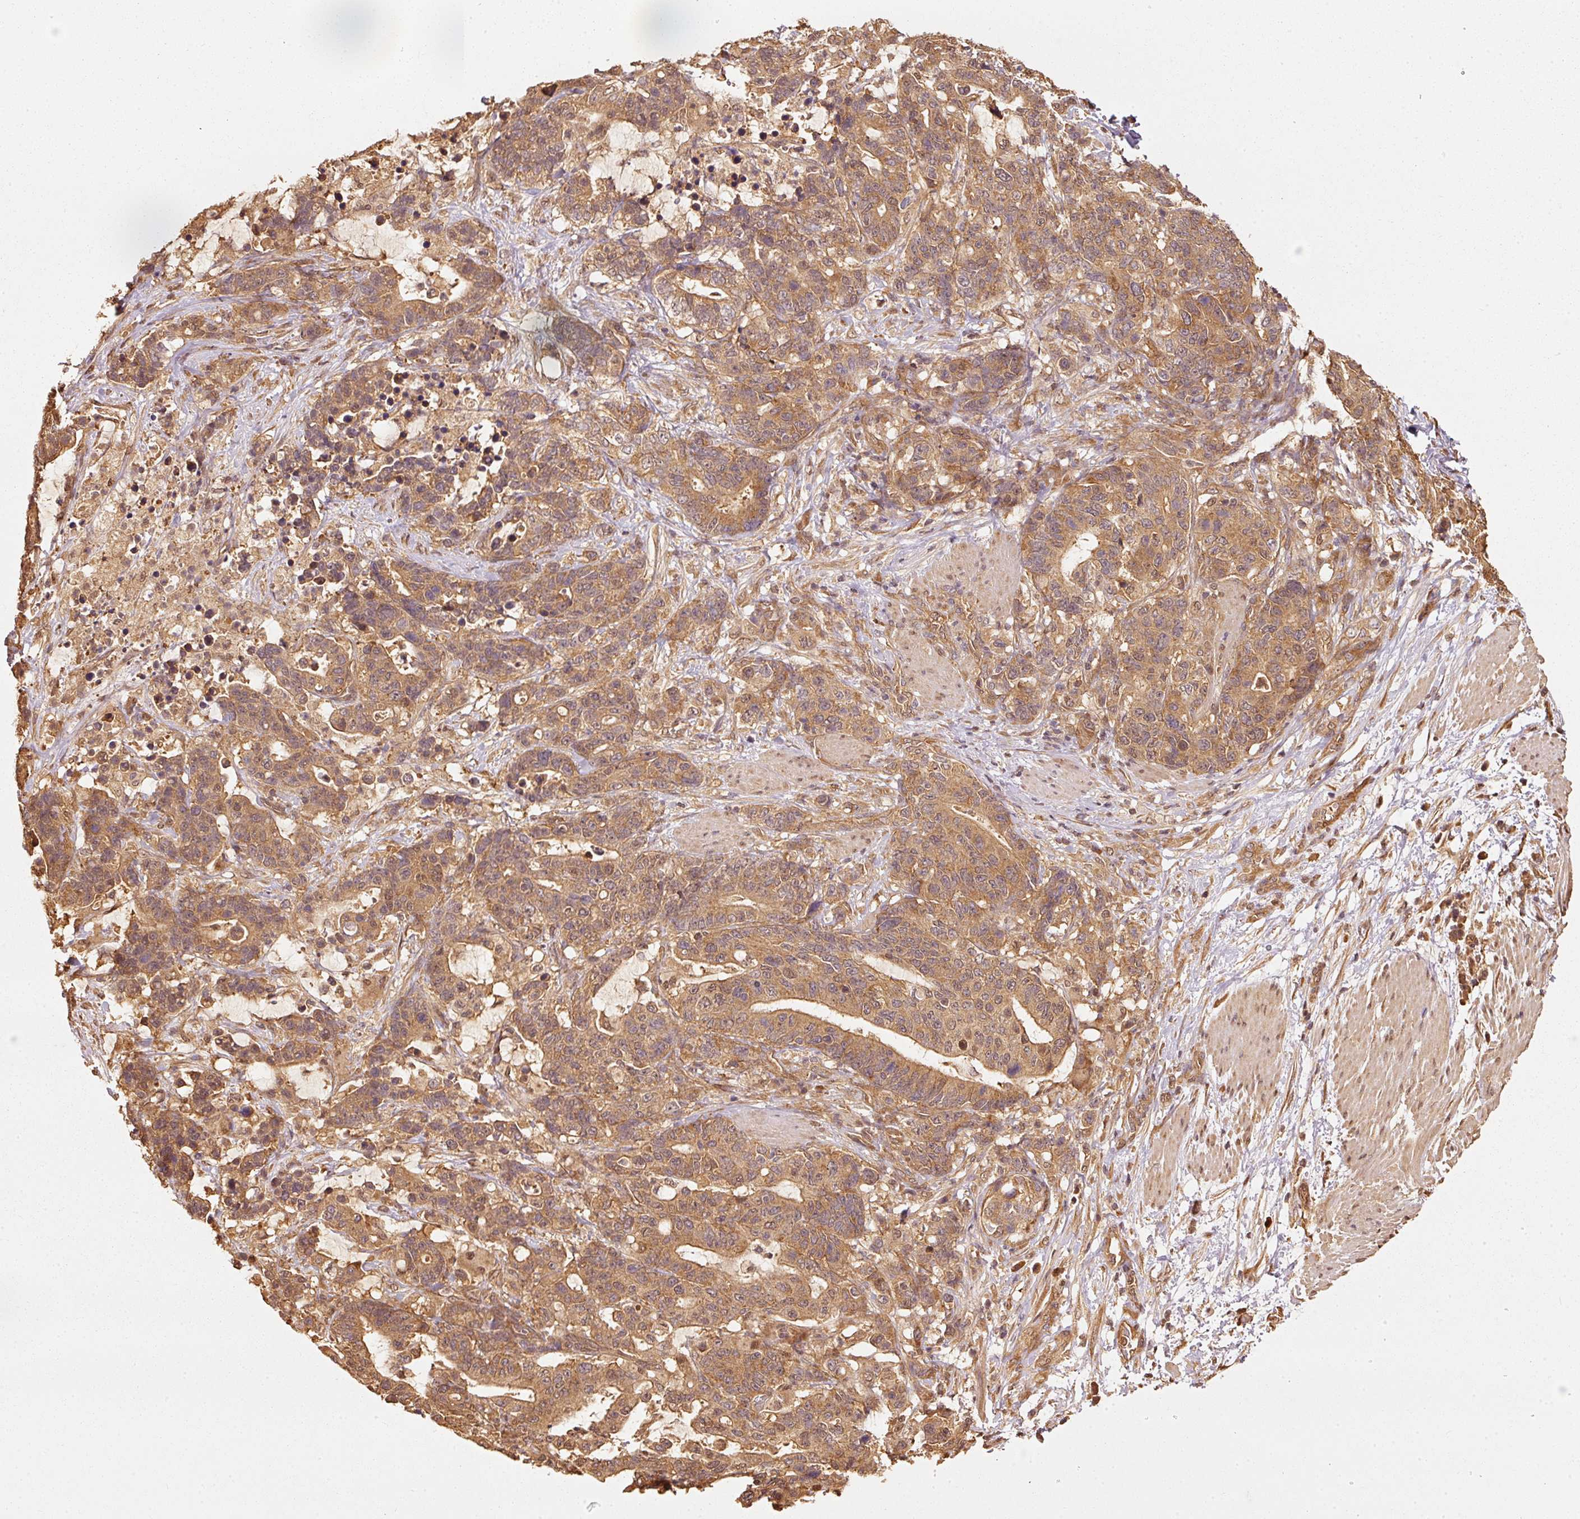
{"staining": {"intensity": "moderate", "quantity": ">75%", "location": "cytoplasmic/membranous"}, "tissue": "stomach cancer", "cell_type": "Tumor cells", "image_type": "cancer", "snomed": [{"axis": "morphology", "description": "Normal tissue, NOS"}, {"axis": "morphology", "description": "Adenocarcinoma, NOS"}, {"axis": "topography", "description": "Stomach"}], "caption": "Stomach adenocarcinoma was stained to show a protein in brown. There is medium levels of moderate cytoplasmic/membranous expression in approximately >75% of tumor cells.", "gene": "STAU1", "patient": {"sex": "female", "age": 64}}